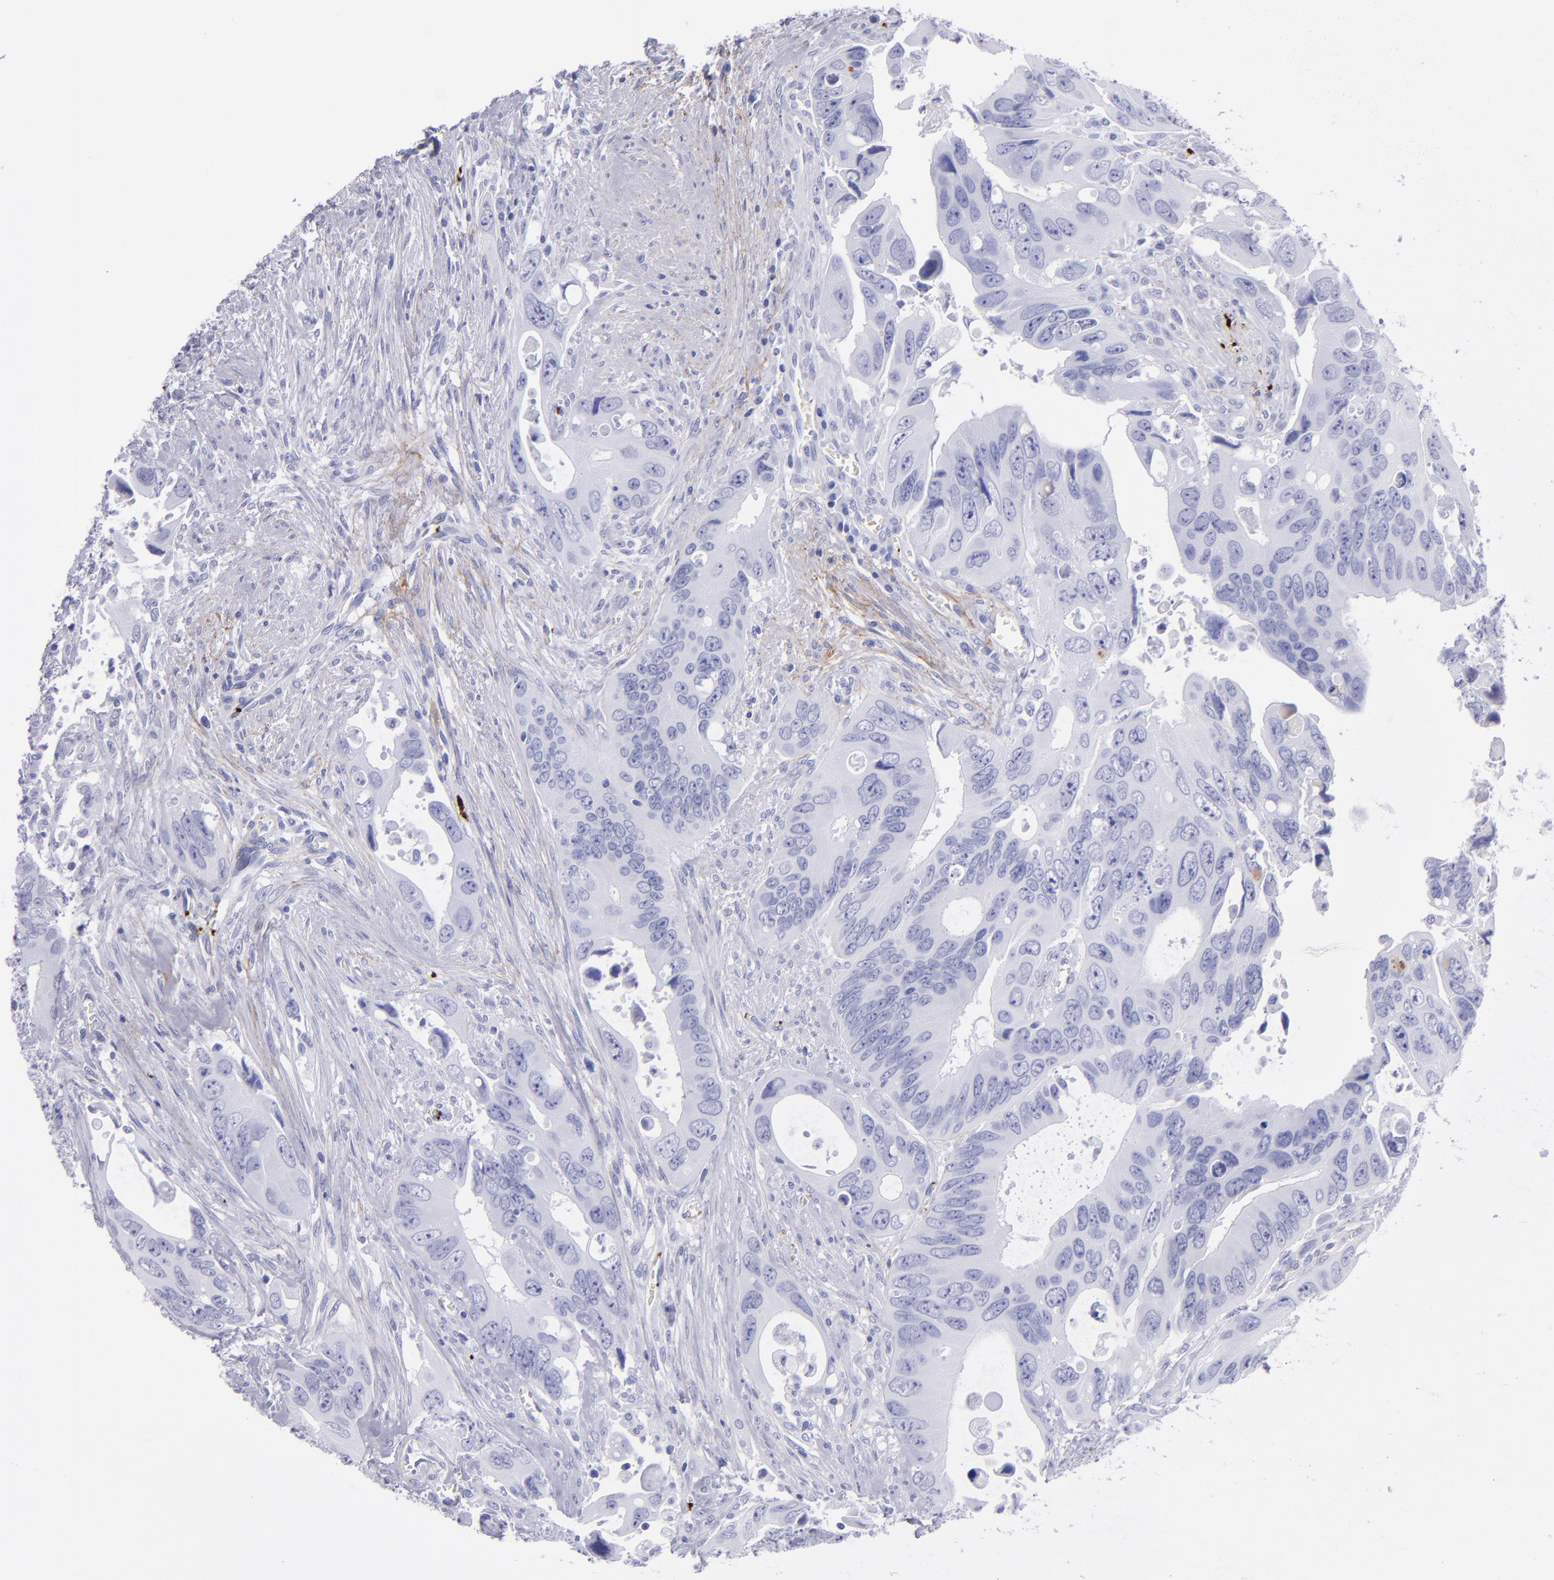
{"staining": {"intensity": "negative", "quantity": "none", "location": "none"}, "tissue": "colorectal cancer", "cell_type": "Tumor cells", "image_type": "cancer", "snomed": [{"axis": "morphology", "description": "Adenocarcinoma, NOS"}, {"axis": "topography", "description": "Rectum"}], "caption": "Immunohistochemistry image of neoplastic tissue: human adenocarcinoma (colorectal) stained with DAB shows no significant protein expression in tumor cells.", "gene": "EFCAB13", "patient": {"sex": "male", "age": 70}}